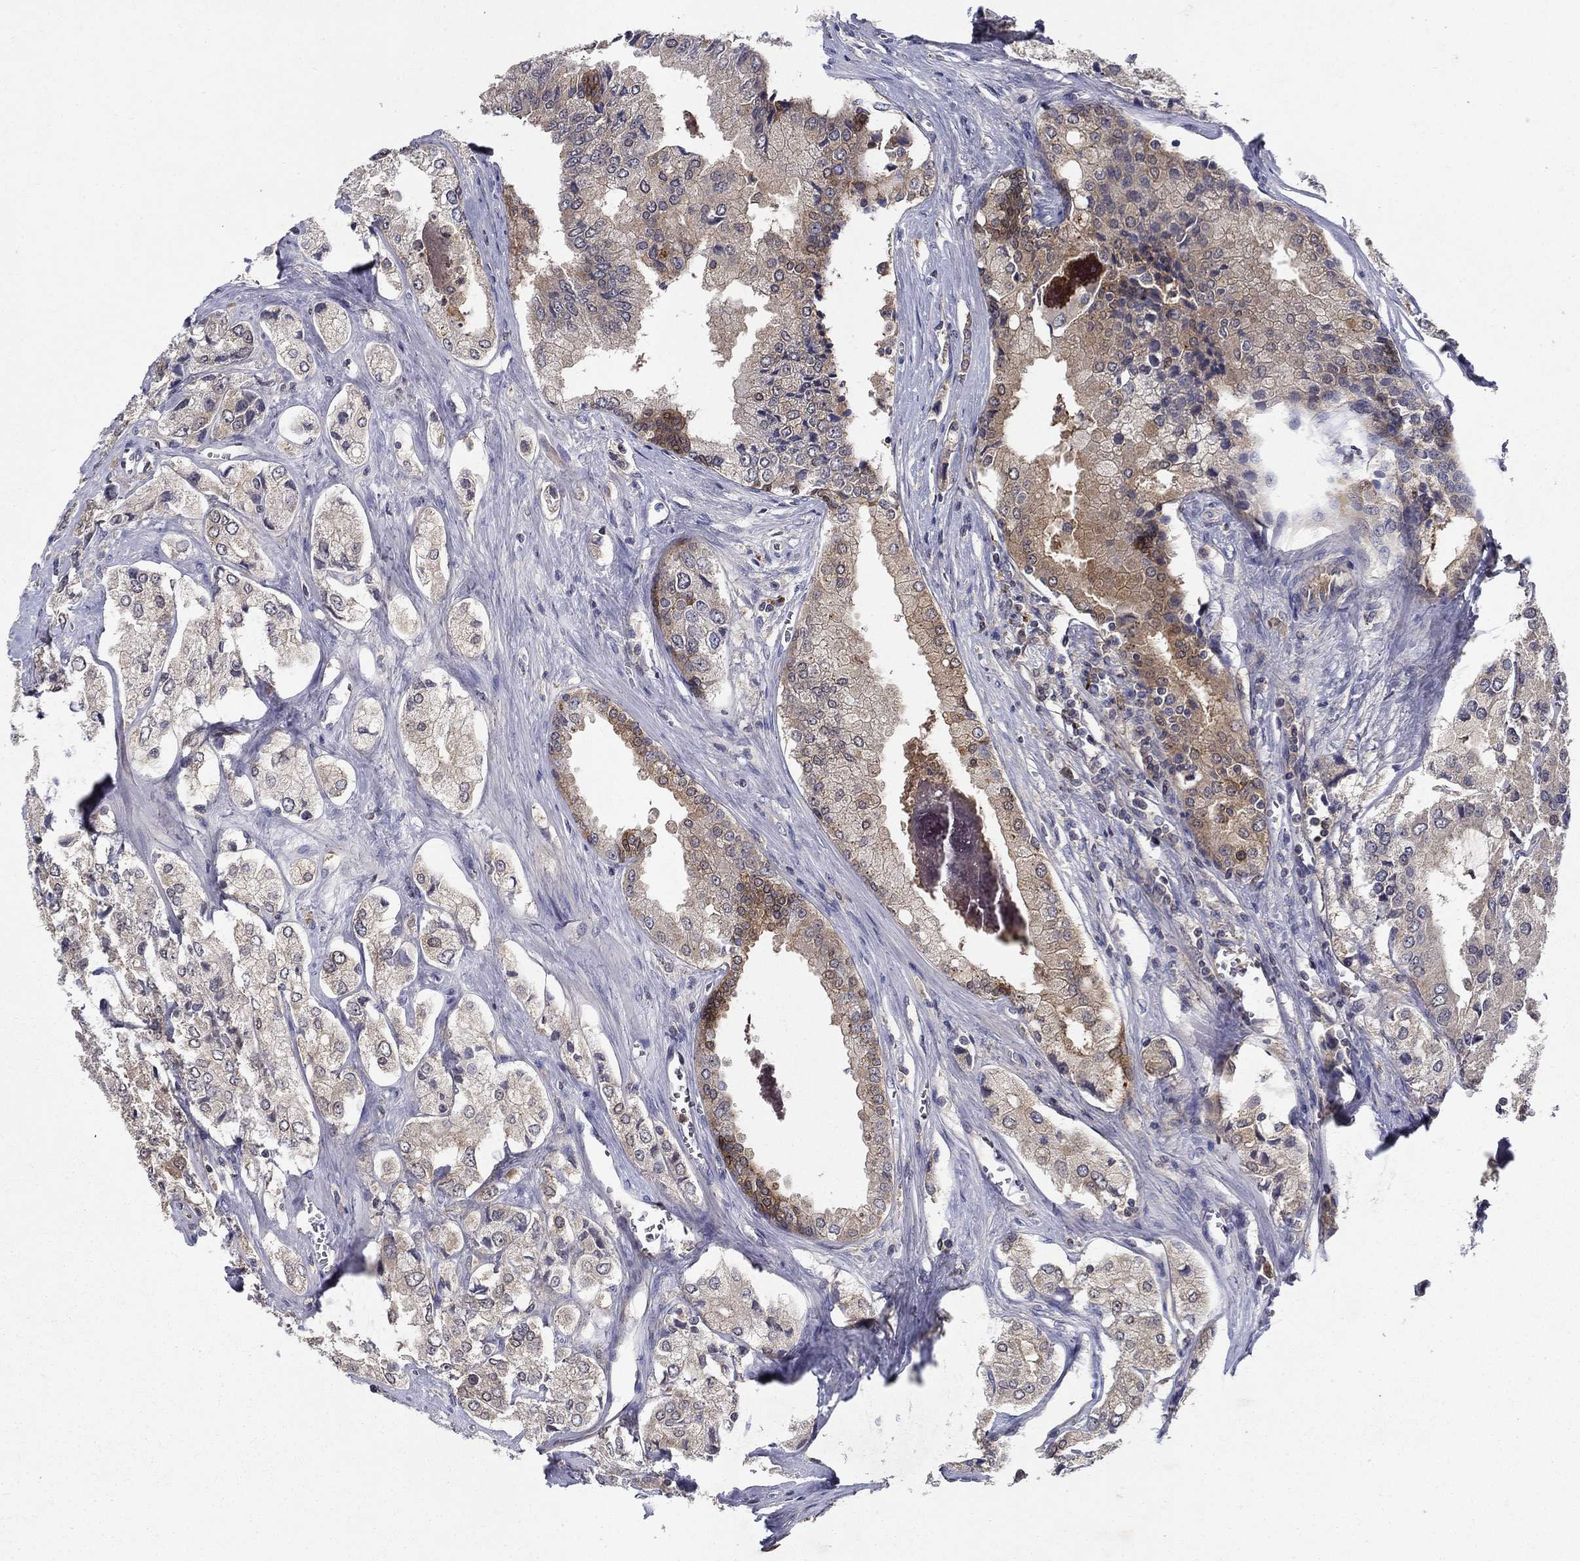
{"staining": {"intensity": "weak", "quantity": "25%-75%", "location": "cytoplasmic/membranous"}, "tissue": "prostate cancer", "cell_type": "Tumor cells", "image_type": "cancer", "snomed": [{"axis": "morphology", "description": "Adenocarcinoma, NOS"}, {"axis": "topography", "description": "Prostate and seminal vesicle, NOS"}, {"axis": "topography", "description": "Prostate"}], "caption": "Protein analysis of prostate cancer tissue displays weak cytoplasmic/membranous staining in about 25%-75% of tumor cells. (DAB IHC, brown staining for protein, blue staining for nuclei).", "gene": "GLTP", "patient": {"sex": "male", "age": 67}}